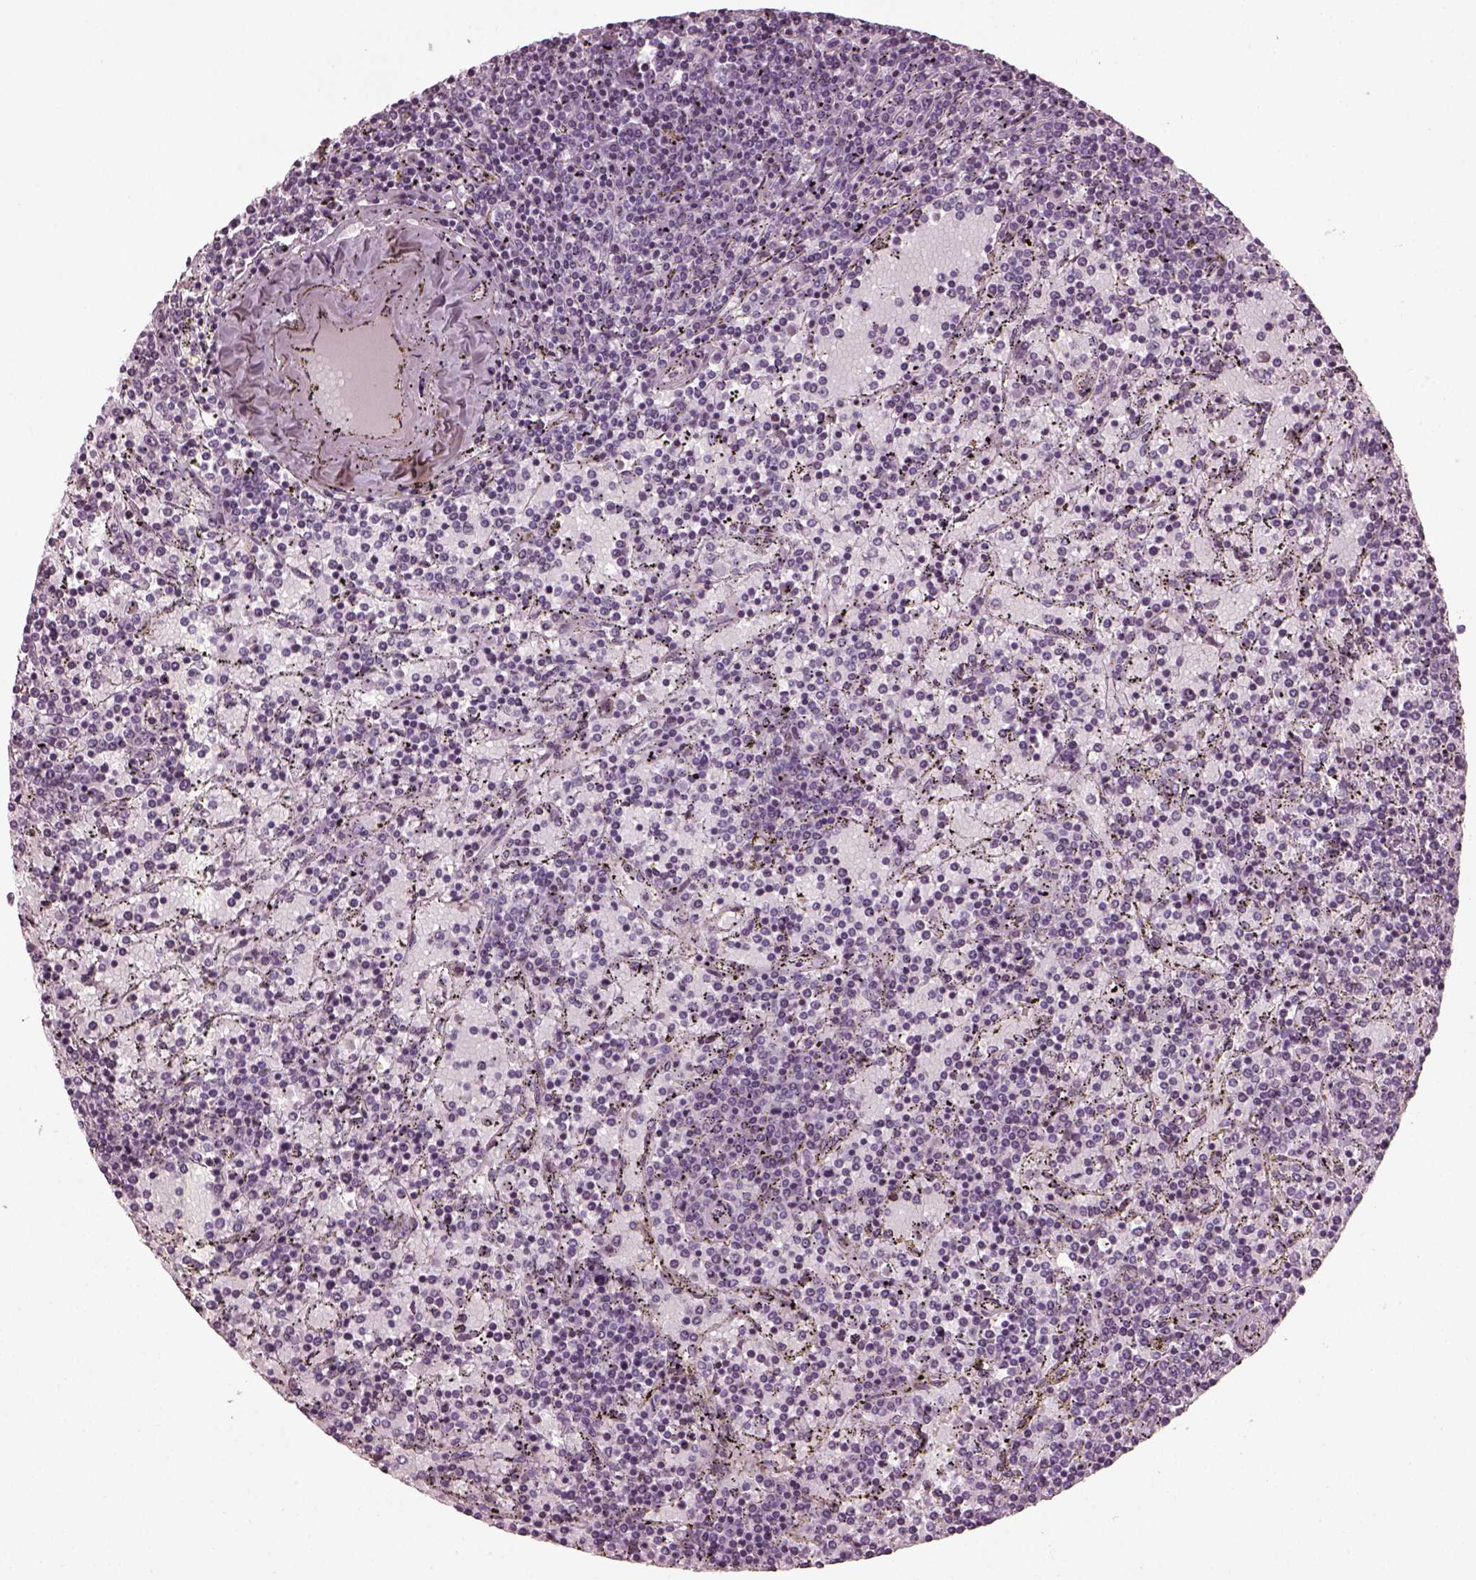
{"staining": {"intensity": "negative", "quantity": "none", "location": "none"}, "tissue": "lymphoma", "cell_type": "Tumor cells", "image_type": "cancer", "snomed": [{"axis": "morphology", "description": "Malignant lymphoma, non-Hodgkin's type, Low grade"}, {"axis": "topography", "description": "Spleen"}], "caption": "Low-grade malignant lymphoma, non-Hodgkin's type was stained to show a protein in brown. There is no significant staining in tumor cells. (DAB IHC, high magnification).", "gene": "DPYSL5", "patient": {"sex": "female", "age": 77}}